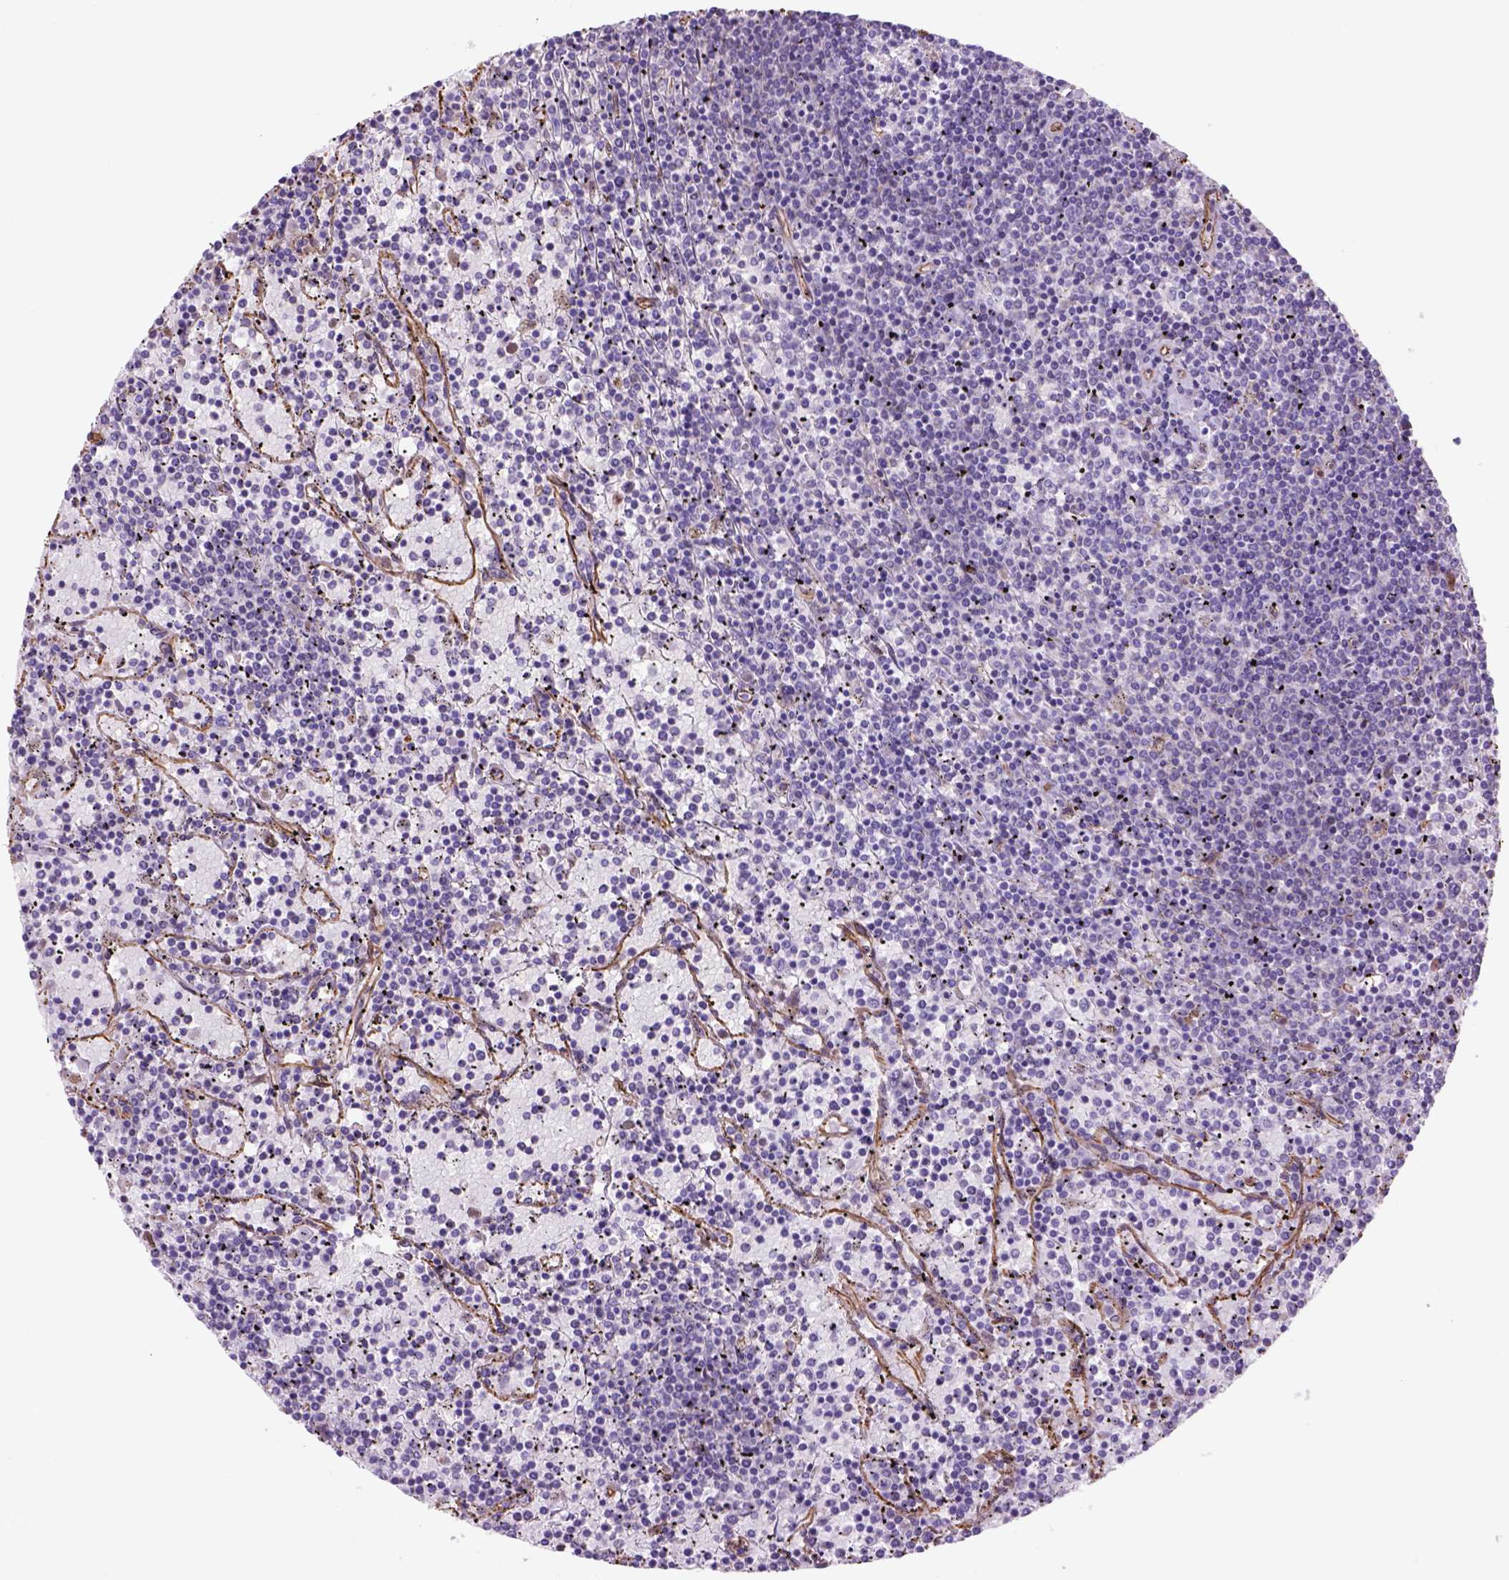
{"staining": {"intensity": "negative", "quantity": "none", "location": "none"}, "tissue": "lymphoma", "cell_type": "Tumor cells", "image_type": "cancer", "snomed": [{"axis": "morphology", "description": "Malignant lymphoma, non-Hodgkin's type, Low grade"}, {"axis": "topography", "description": "Spleen"}], "caption": "Tumor cells show no significant expression in lymphoma.", "gene": "ZZZ3", "patient": {"sex": "female", "age": 77}}